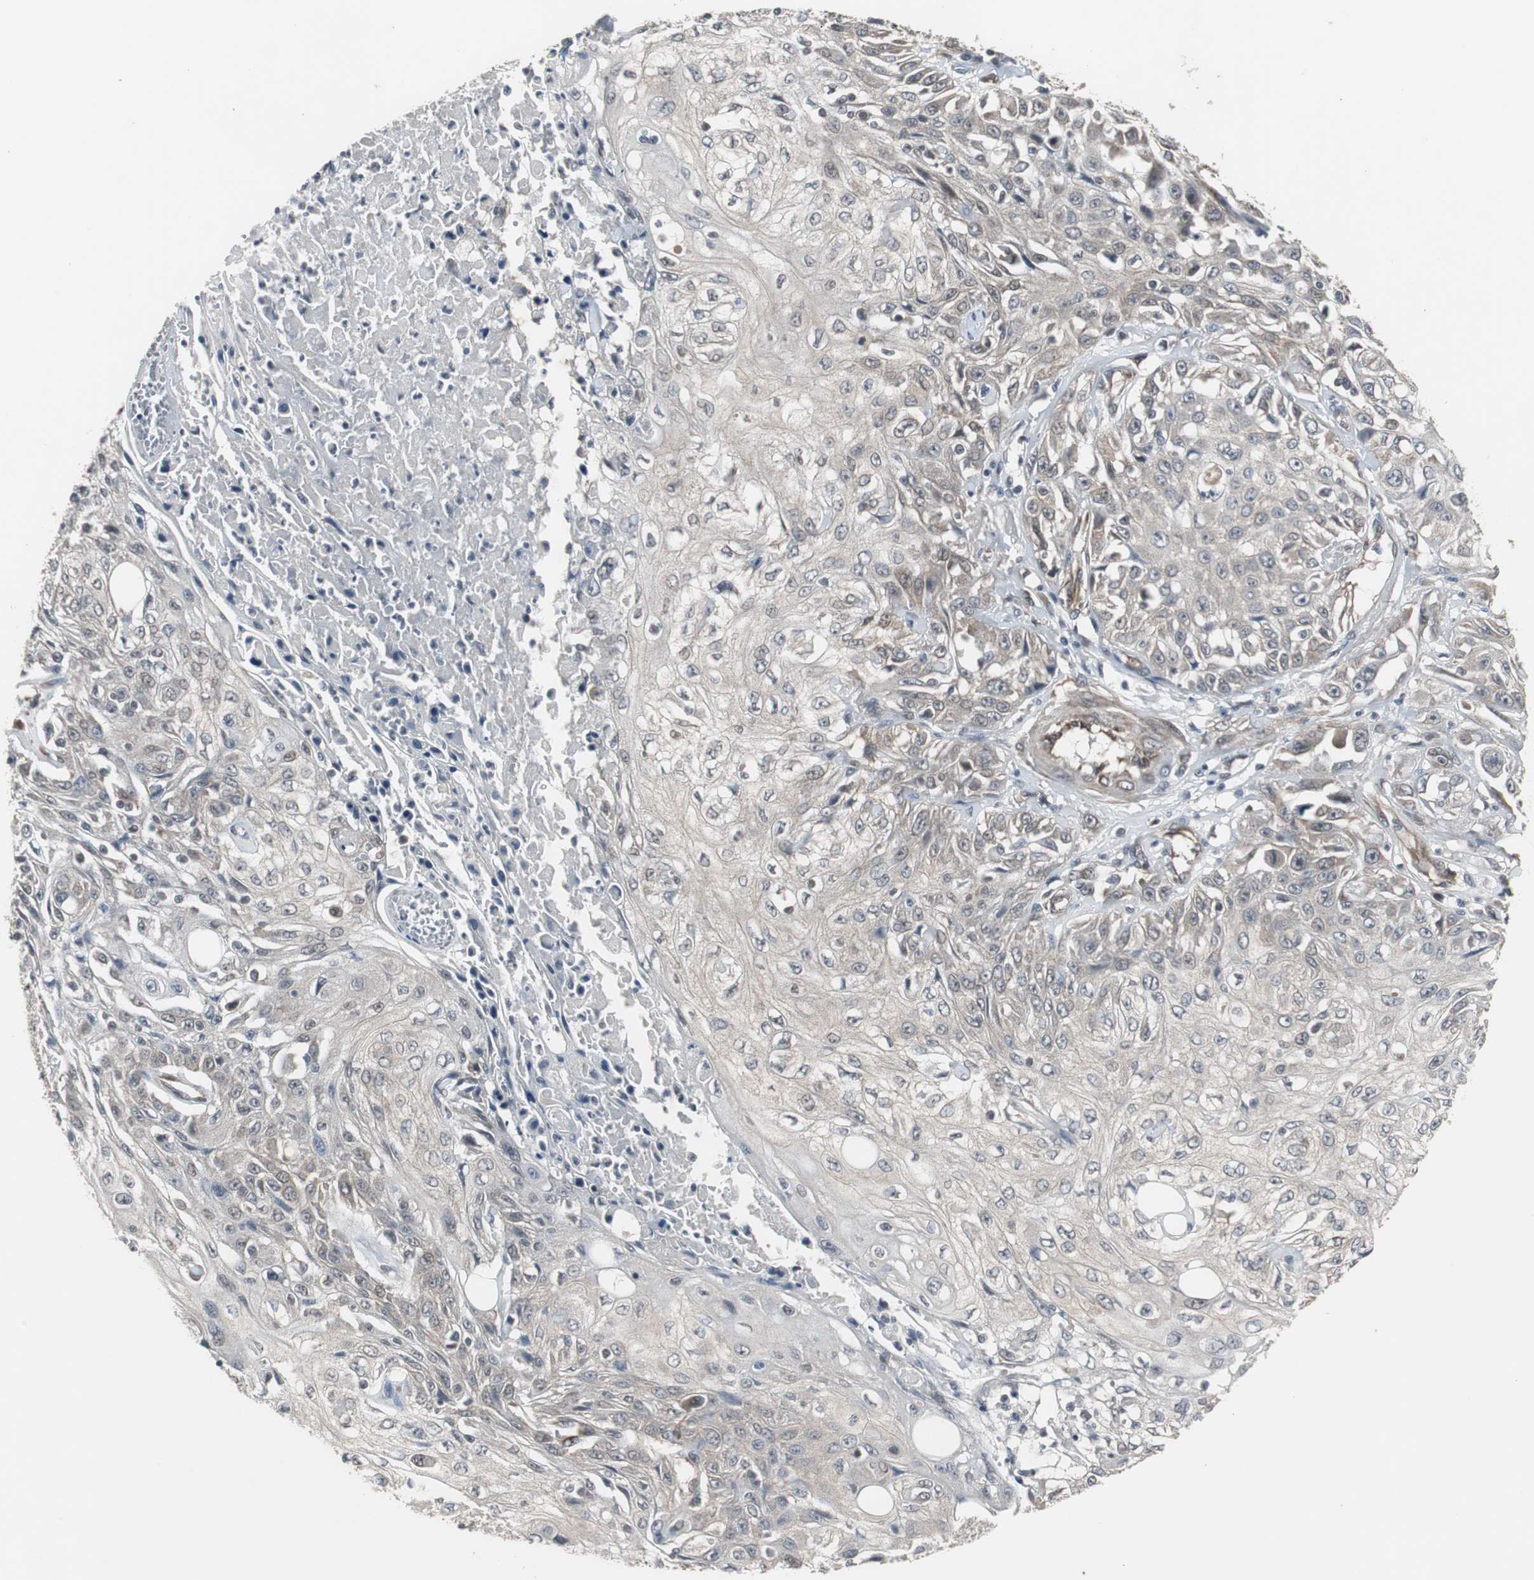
{"staining": {"intensity": "weak", "quantity": "25%-75%", "location": "cytoplasmic/membranous"}, "tissue": "skin cancer", "cell_type": "Tumor cells", "image_type": "cancer", "snomed": [{"axis": "morphology", "description": "Squamous cell carcinoma, NOS"}, {"axis": "topography", "description": "Skin"}], "caption": "Immunohistochemistry of human skin squamous cell carcinoma exhibits low levels of weak cytoplasmic/membranous positivity in approximately 25%-75% of tumor cells.", "gene": "ATP2B2", "patient": {"sex": "male", "age": 75}}